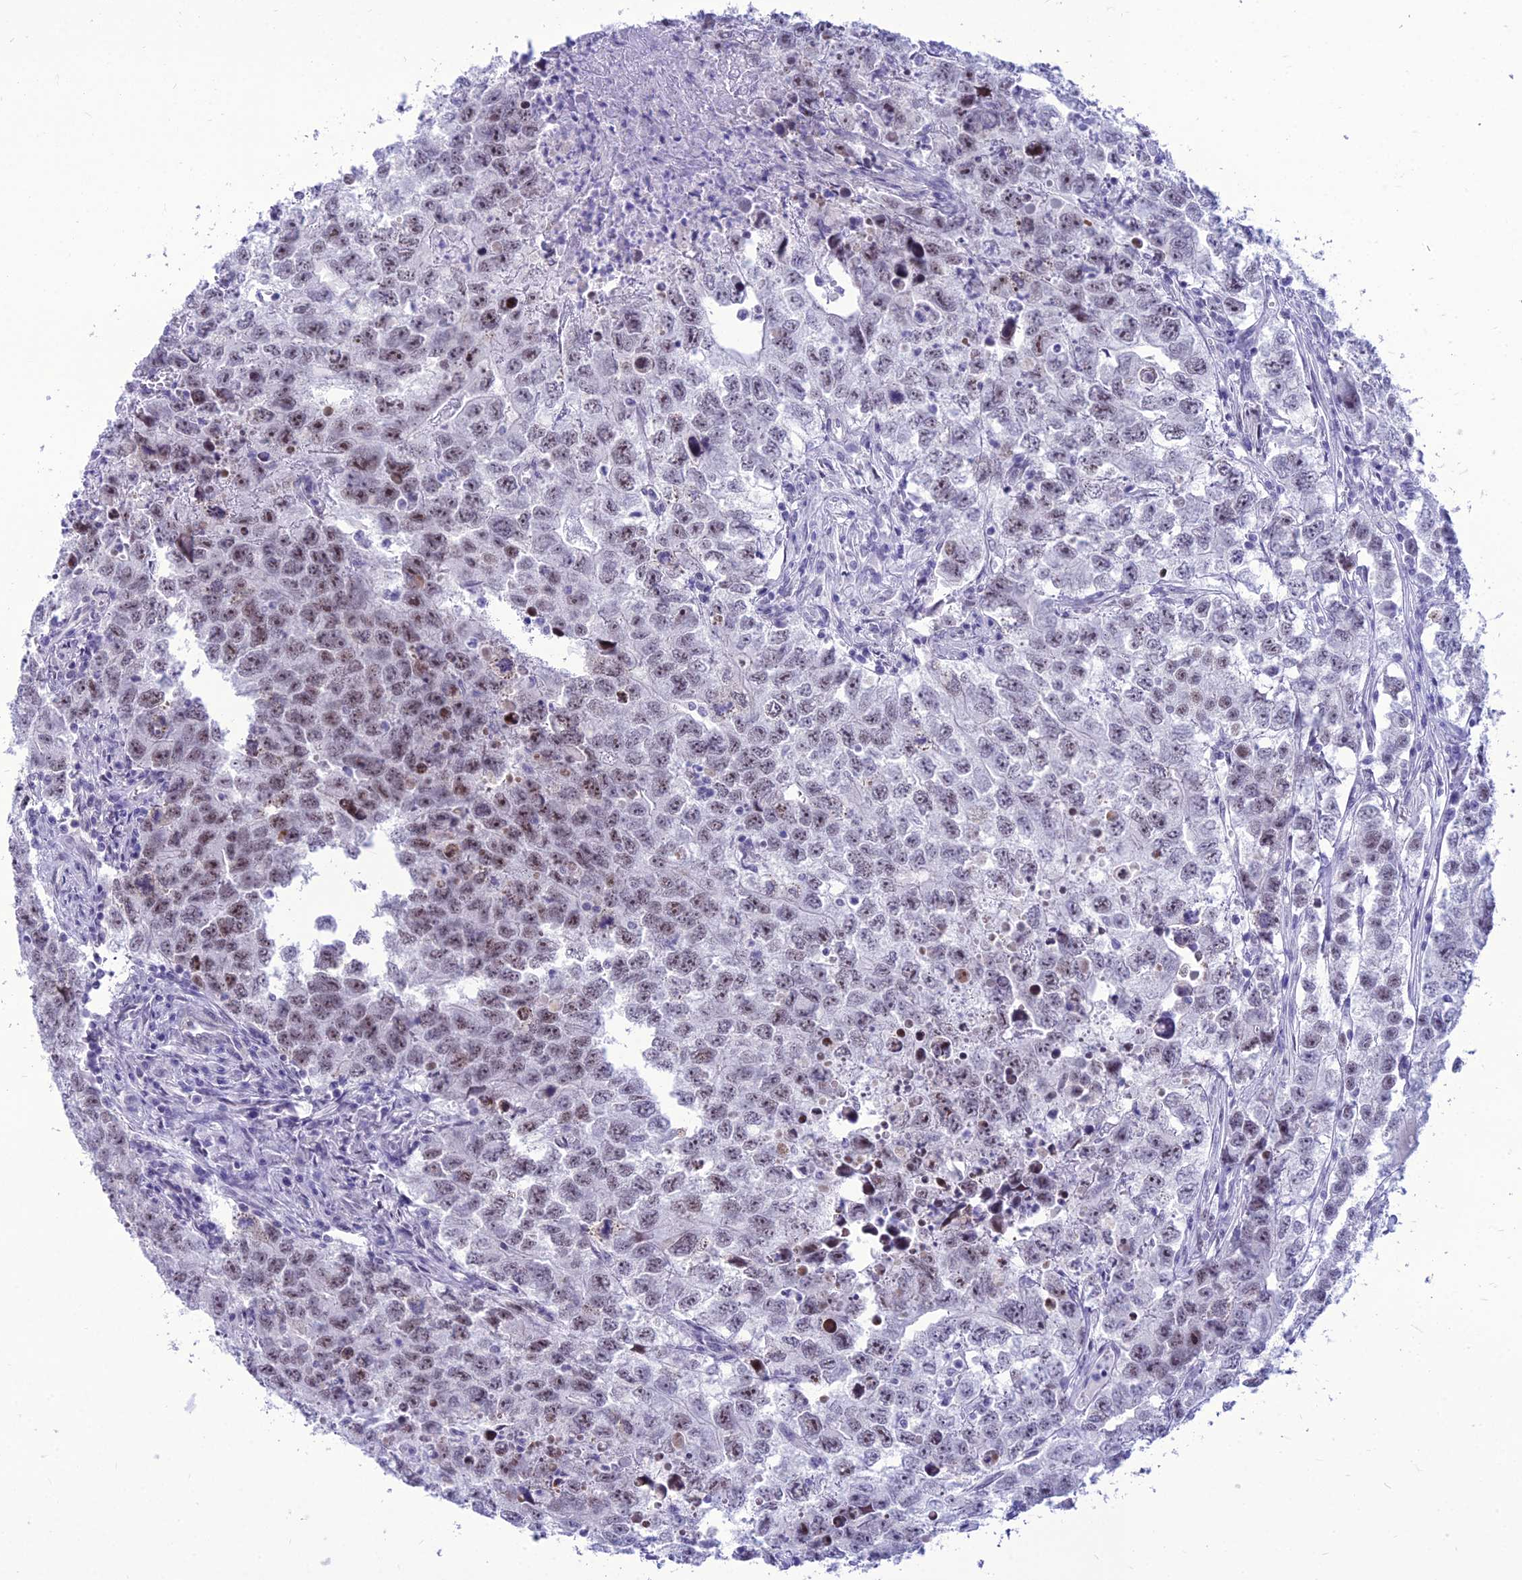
{"staining": {"intensity": "moderate", "quantity": "25%-75%", "location": "nuclear"}, "tissue": "testis cancer", "cell_type": "Tumor cells", "image_type": "cancer", "snomed": [{"axis": "morphology", "description": "Seminoma, NOS"}, {"axis": "morphology", "description": "Carcinoma, Embryonal, NOS"}, {"axis": "topography", "description": "Testis"}], "caption": "A photomicrograph of human testis embryonal carcinoma stained for a protein shows moderate nuclear brown staining in tumor cells. (IHC, brightfield microscopy, high magnification).", "gene": "DHX40", "patient": {"sex": "male", "age": 43}}